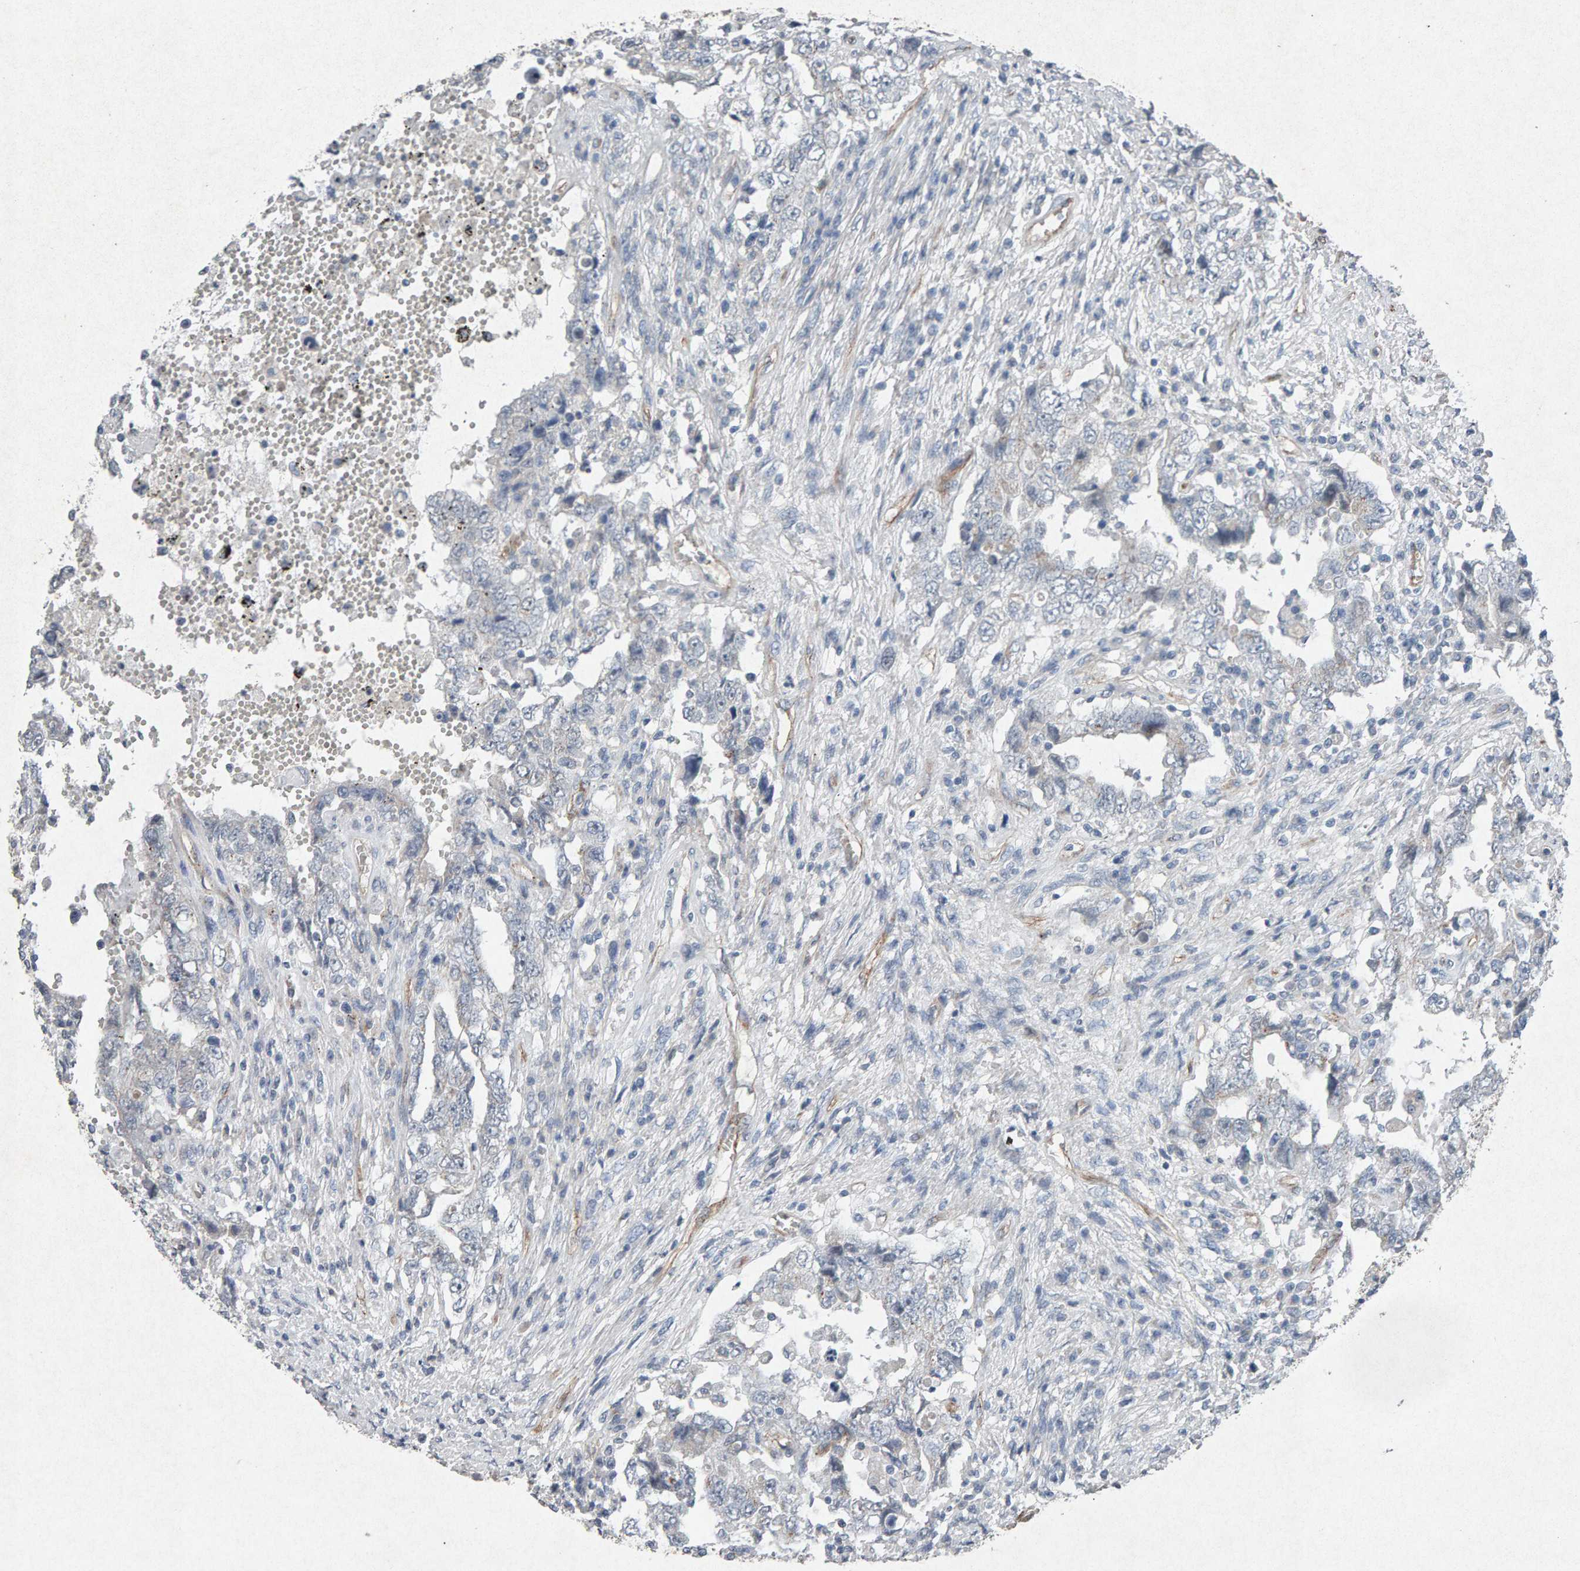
{"staining": {"intensity": "negative", "quantity": "none", "location": "none"}, "tissue": "testis cancer", "cell_type": "Tumor cells", "image_type": "cancer", "snomed": [{"axis": "morphology", "description": "Carcinoma, Embryonal, NOS"}, {"axis": "topography", "description": "Testis"}], "caption": "IHC histopathology image of testis cancer stained for a protein (brown), which demonstrates no expression in tumor cells.", "gene": "PTPRM", "patient": {"sex": "male", "age": 26}}